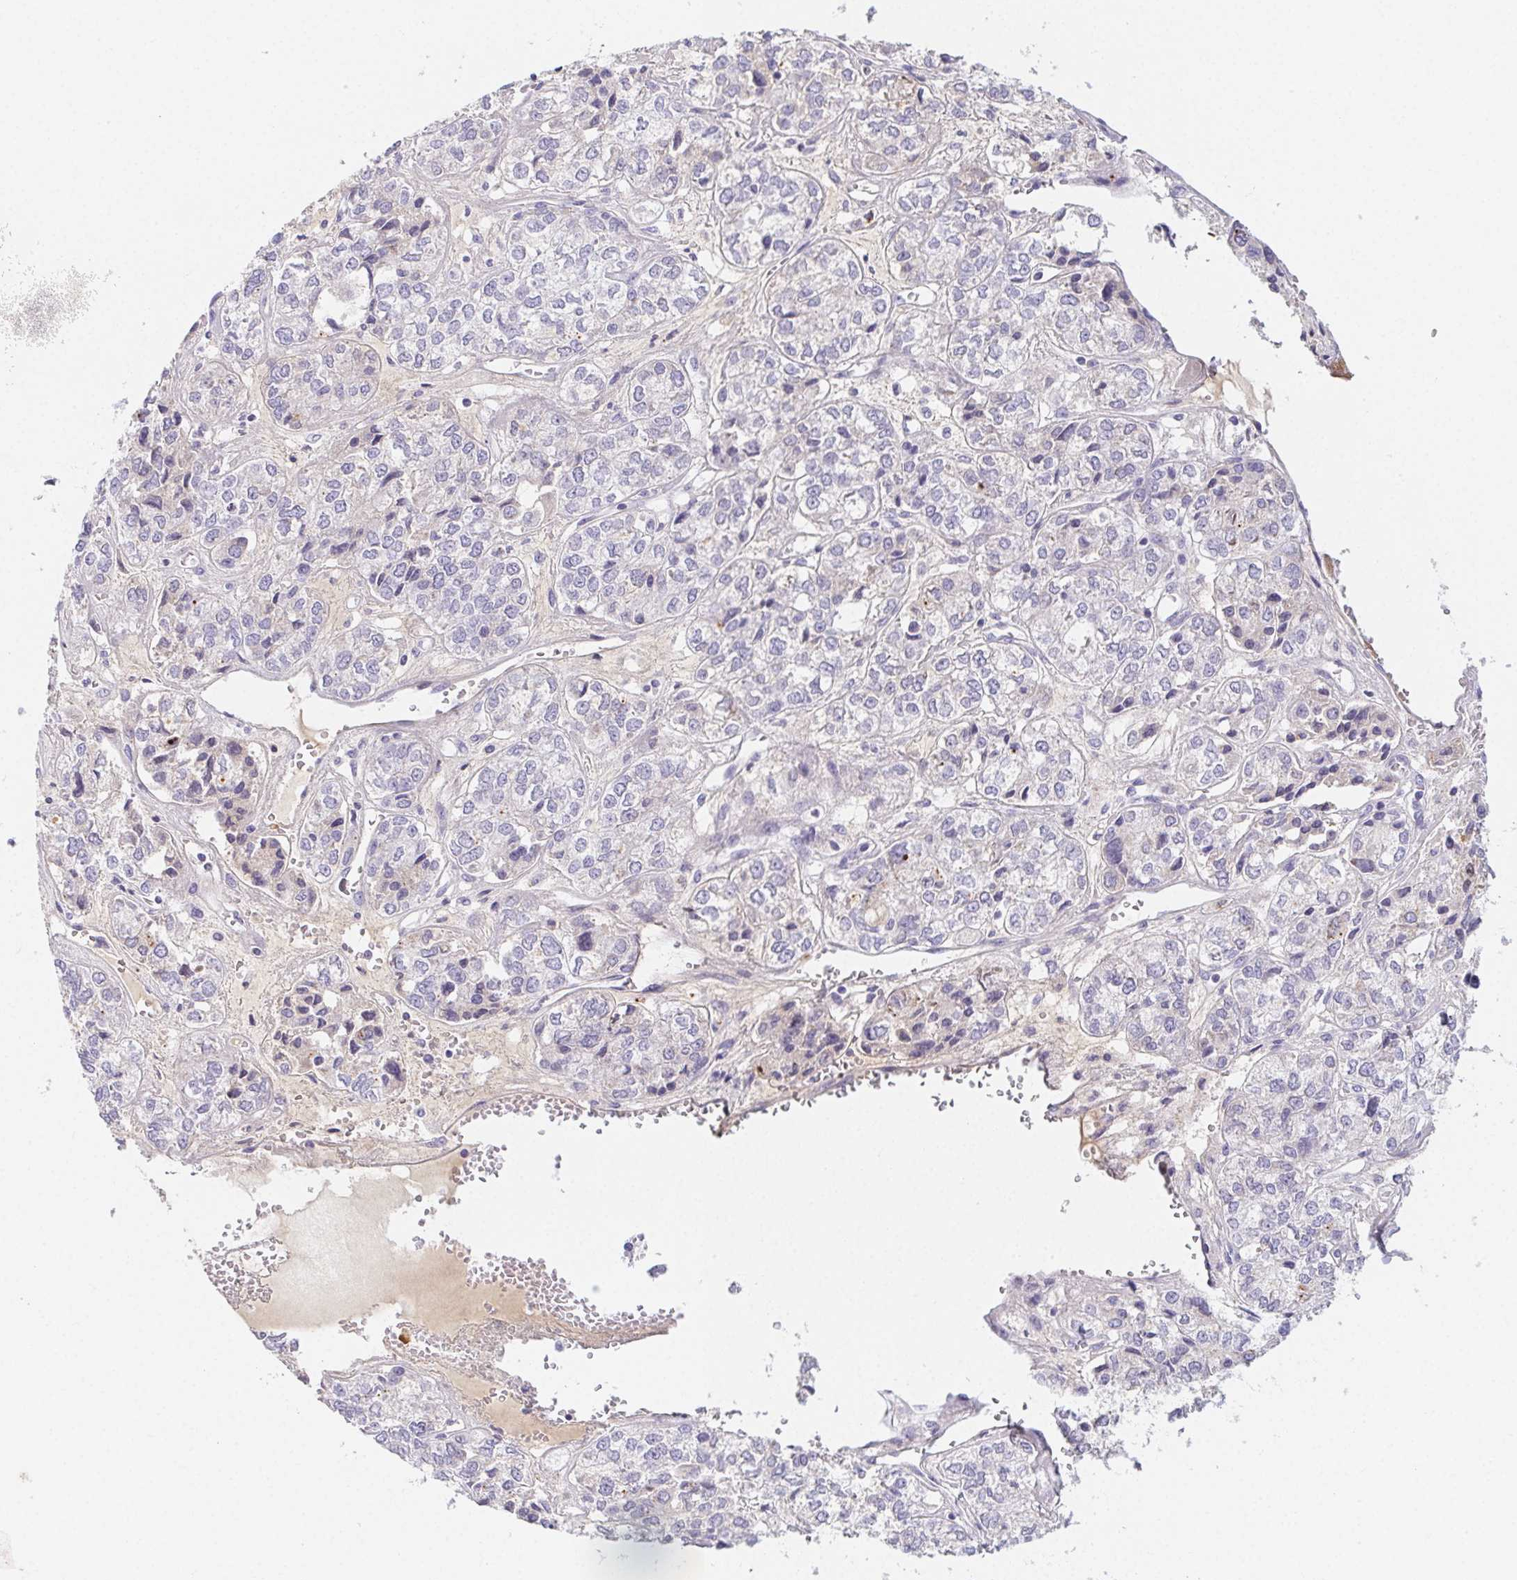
{"staining": {"intensity": "negative", "quantity": "none", "location": "none"}, "tissue": "ovarian cancer", "cell_type": "Tumor cells", "image_type": "cancer", "snomed": [{"axis": "morphology", "description": "Carcinoma, endometroid"}, {"axis": "topography", "description": "Ovary"}], "caption": "The micrograph reveals no staining of tumor cells in ovarian cancer.", "gene": "ITIH2", "patient": {"sex": "female", "age": 64}}